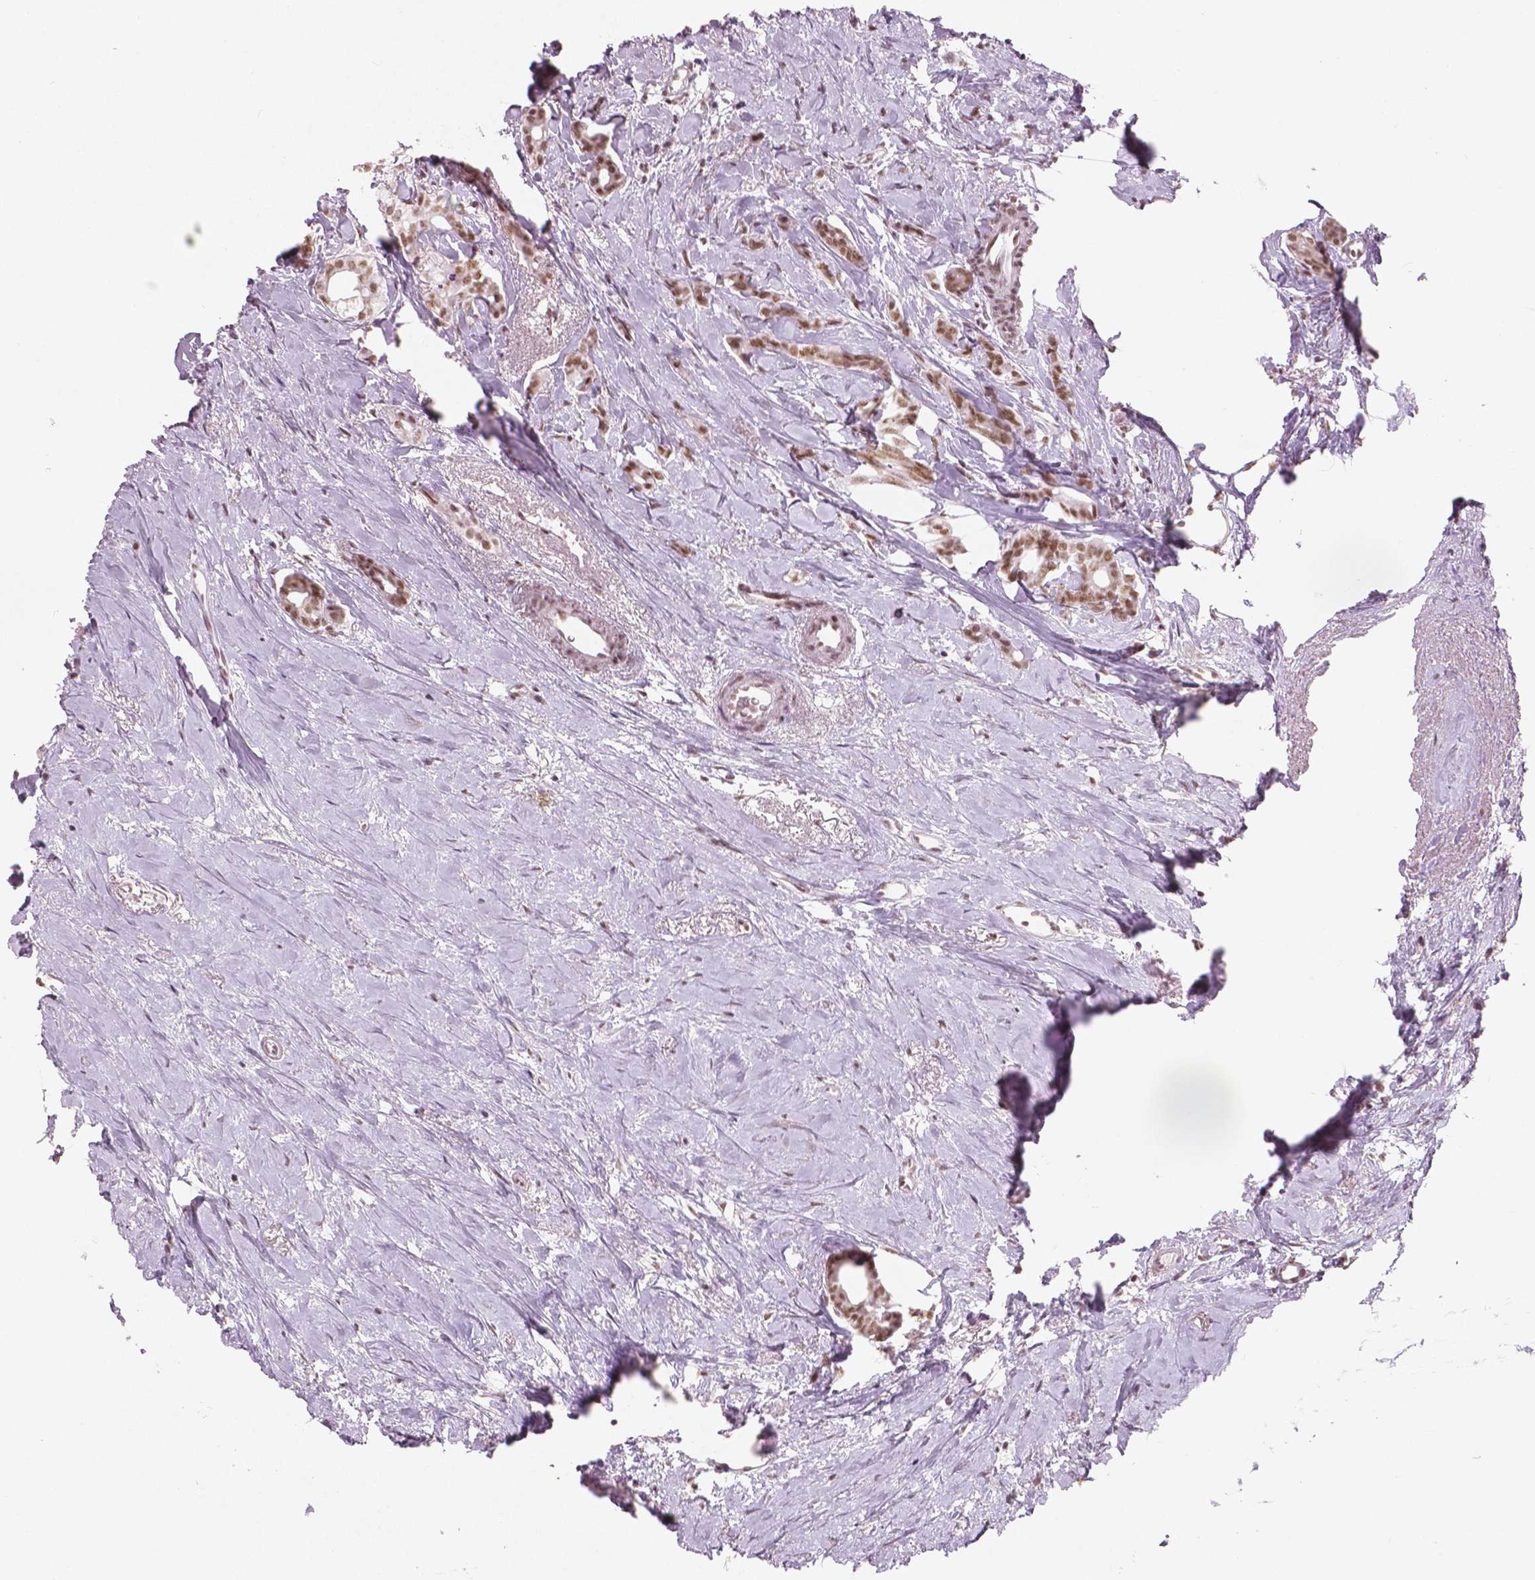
{"staining": {"intensity": "moderate", "quantity": ">75%", "location": "nuclear"}, "tissue": "breast cancer", "cell_type": "Tumor cells", "image_type": "cancer", "snomed": [{"axis": "morphology", "description": "Duct carcinoma"}, {"axis": "topography", "description": "Breast"}], "caption": "This image demonstrates invasive ductal carcinoma (breast) stained with immunohistochemistry (IHC) to label a protein in brown. The nuclear of tumor cells show moderate positivity for the protein. Nuclei are counter-stained blue.", "gene": "BRD4", "patient": {"sex": "female", "age": 40}}